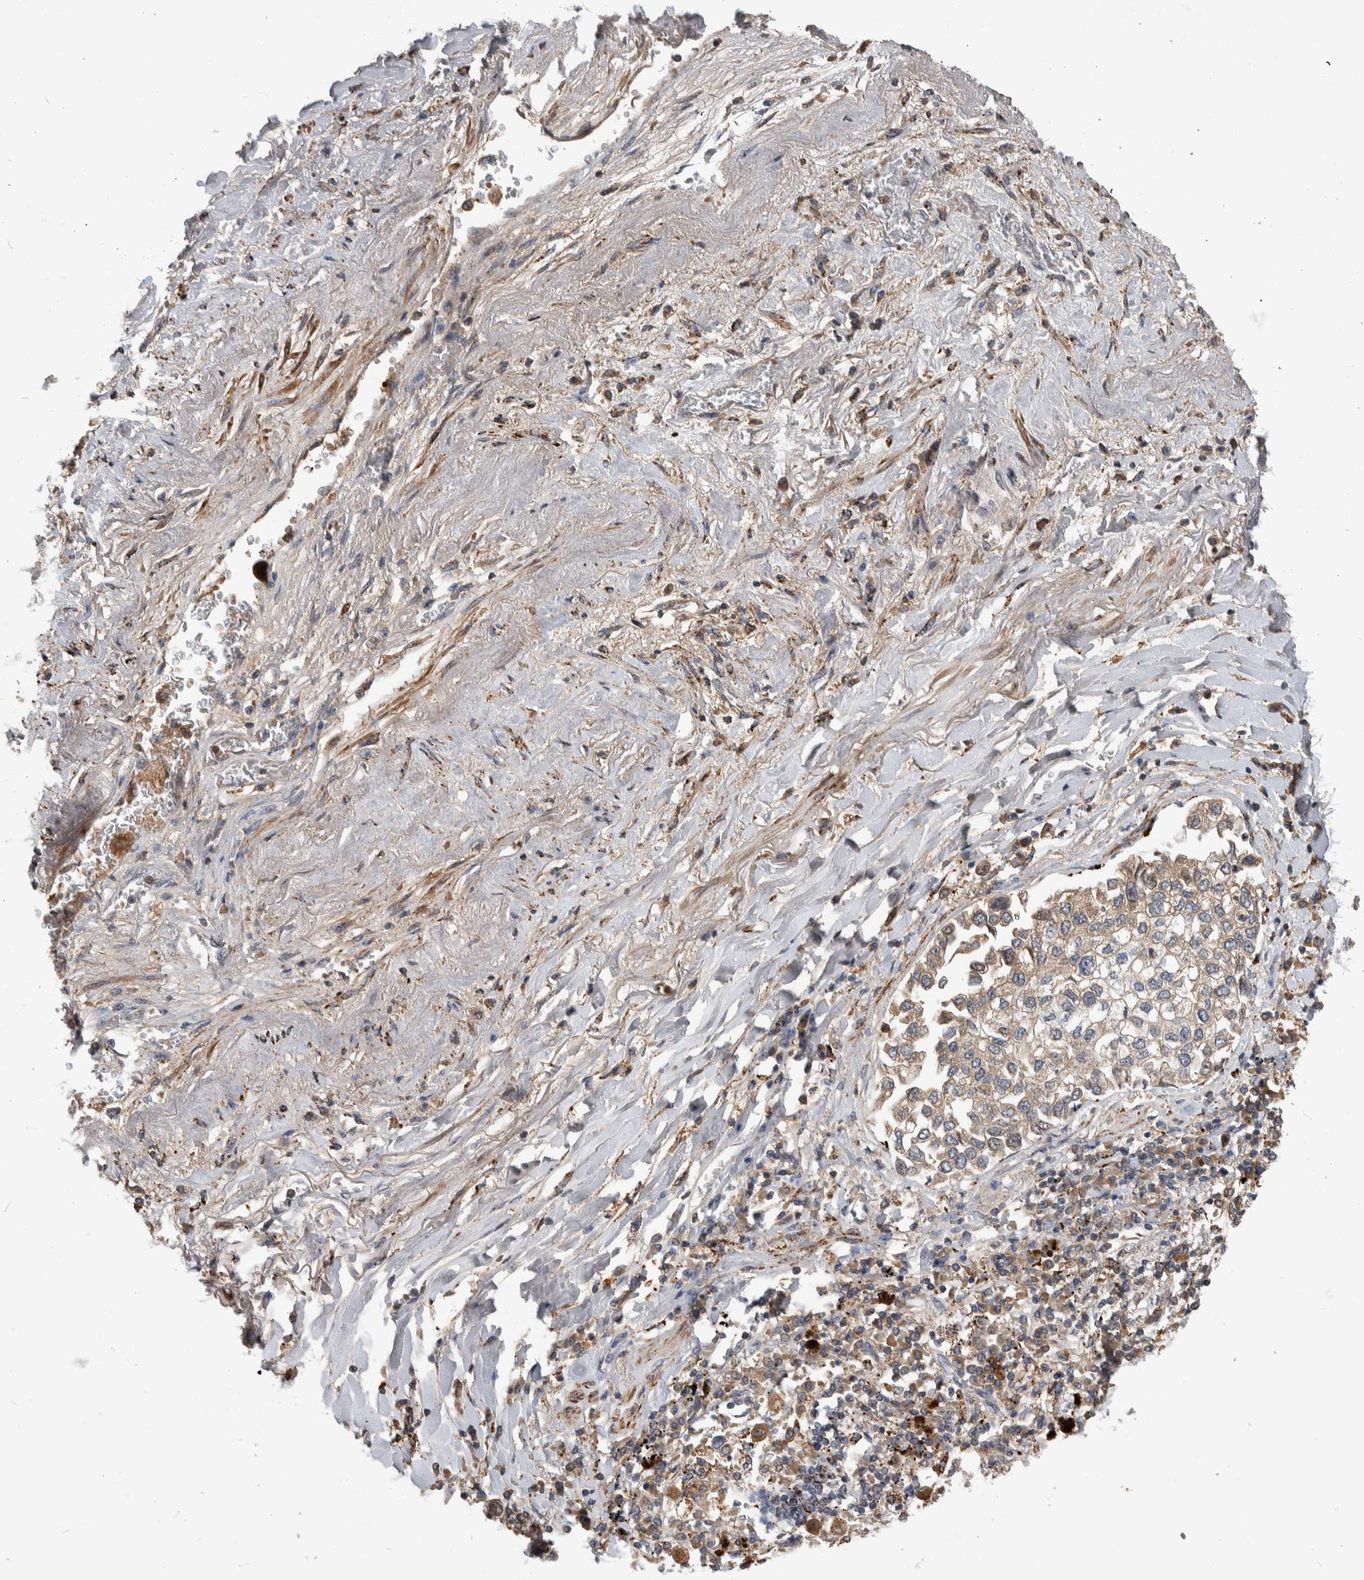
{"staining": {"intensity": "weak", "quantity": ">75%", "location": "cytoplasmic/membranous"}, "tissue": "lung cancer", "cell_type": "Tumor cells", "image_type": "cancer", "snomed": [{"axis": "morphology", "description": "Inflammation, NOS"}, {"axis": "morphology", "description": "Adenocarcinoma, NOS"}, {"axis": "topography", "description": "Lung"}], "caption": "Weak cytoplasmic/membranous expression for a protein is seen in approximately >75% of tumor cells of adenocarcinoma (lung) using immunohistochemistry (IHC).", "gene": "CHRM3", "patient": {"sex": "male", "age": 63}}